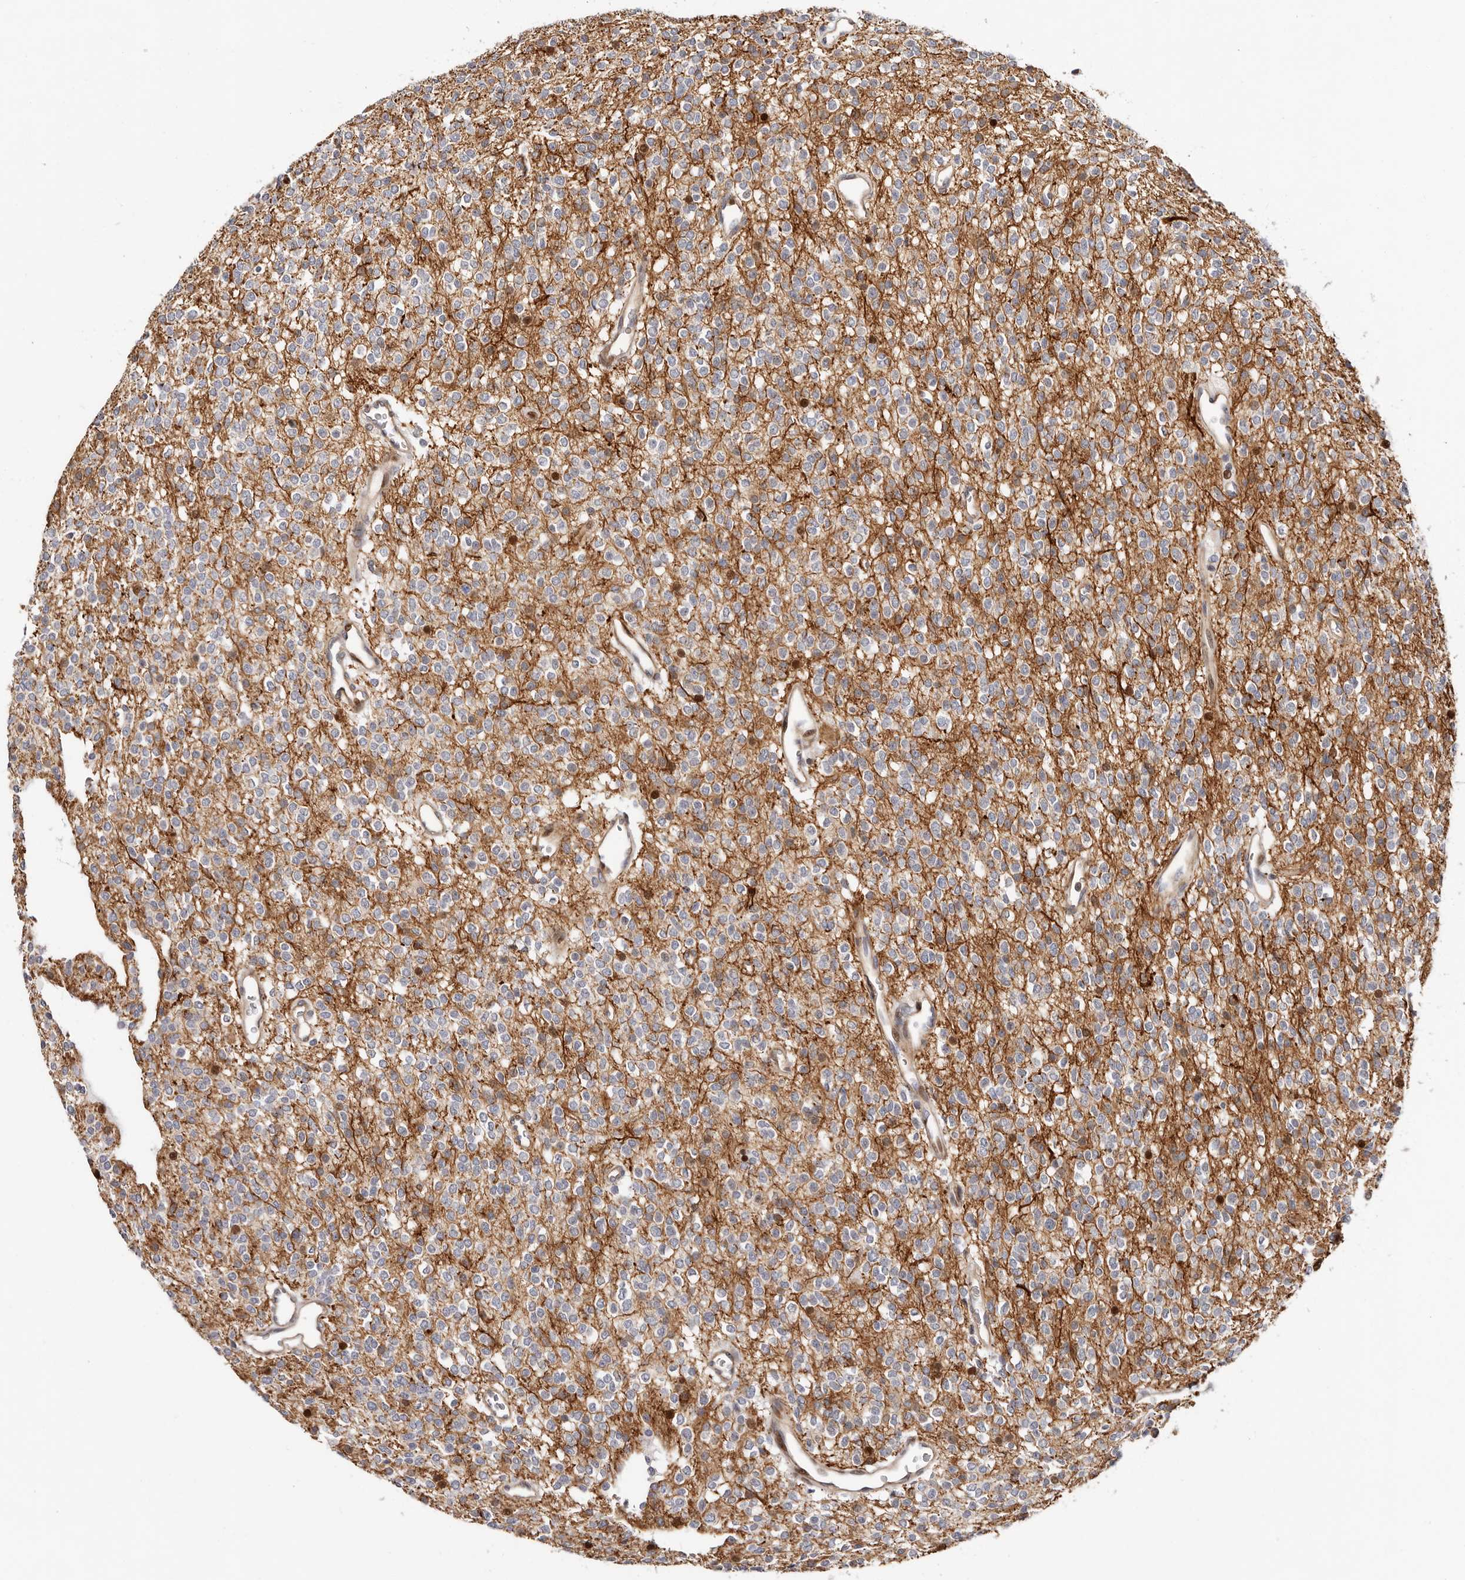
{"staining": {"intensity": "negative", "quantity": "none", "location": "none"}, "tissue": "glioma", "cell_type": "Tumor cells", "image_type": "cancer", "snomed": [{"axis": "morphology", "description": "Glioma, malignant, High grade"}, {"axis": "topography", "description": "Brain"}], "caption": "There is no significant positivity in tumor cells of malignant high-grade glioma.", "gene": "EPHX3", "patient": {"sex": "male", "age": 34}}